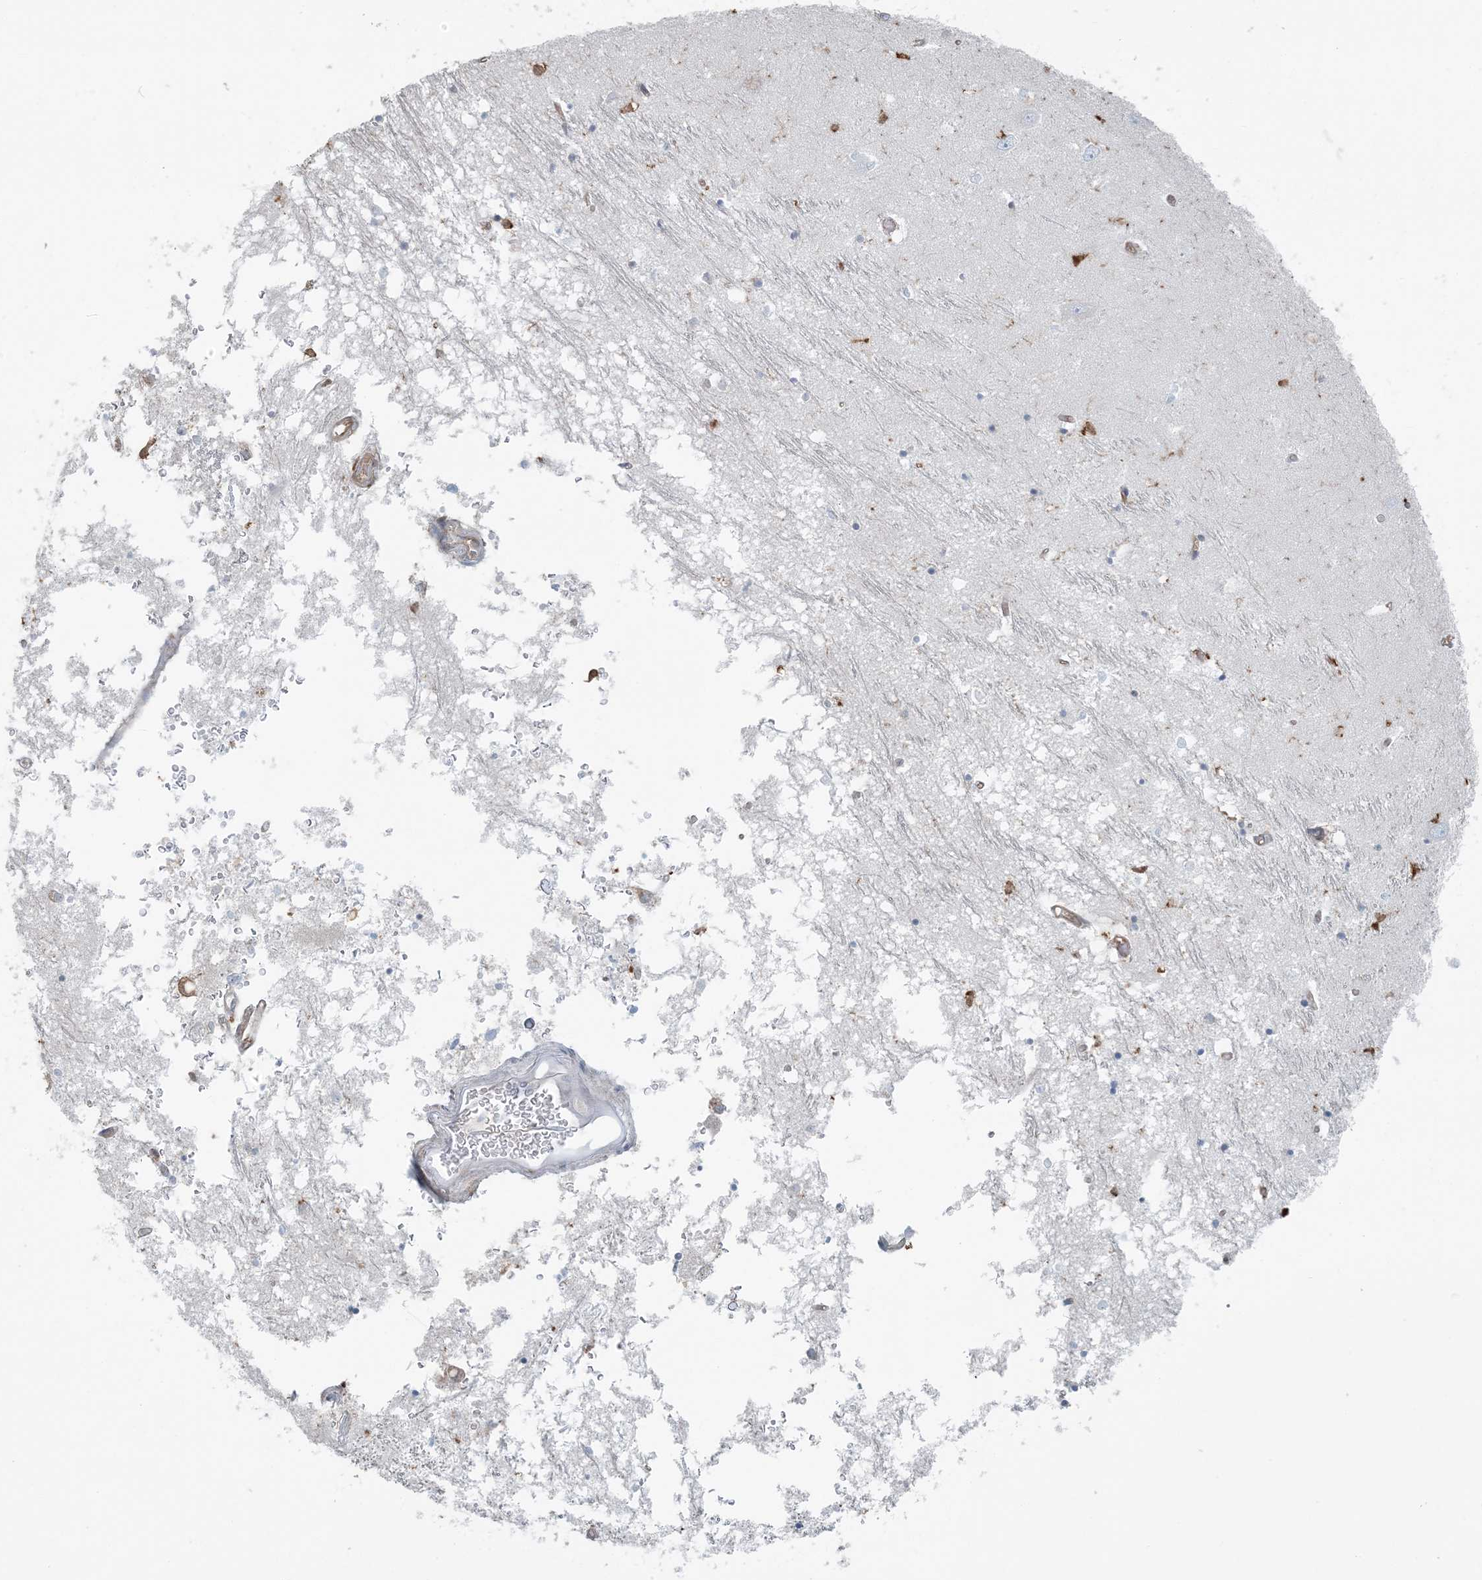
{"staining": {"intensity": "negative", "quantity": "none", "location": "none"}, "tissue": "hippocampus", "cell_type": "Glial cells", "image_type": "normal", "snomed": [{"axis": "morphology", "description": "Normal tissue, NOS"}, {"axis": "topography", "description": "Hippocampus"}], "caption": "Glial cells are negative for protein expression in normal human hippocampus. (Stains: DAB immunohistochemistry (IHC) with hematoxylin counter stain, Microscopy: brightfield microscopy at high magnification).", "gene": "SNX2", "patient": {"sex": "male", "age": 70}}